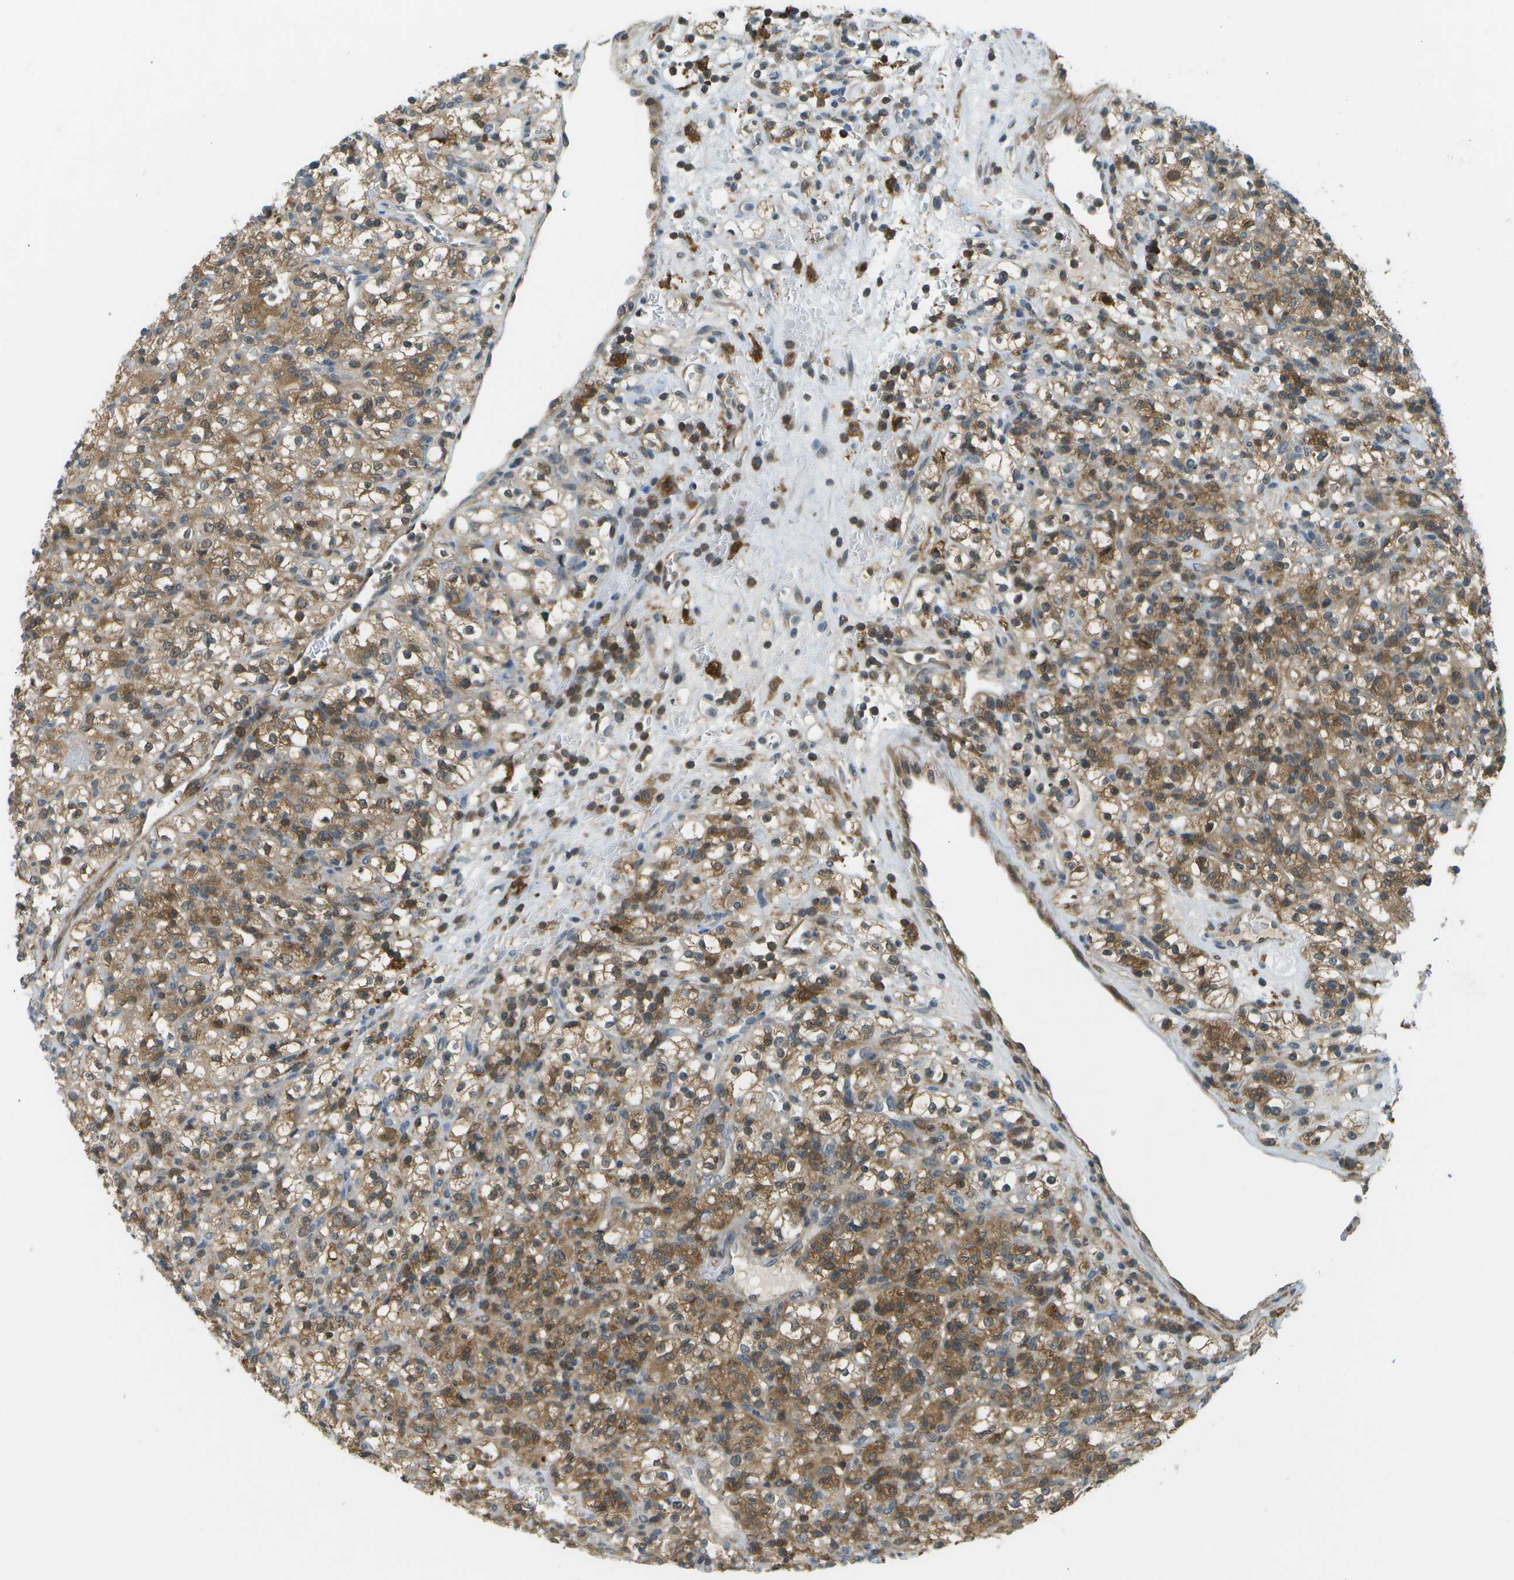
{"staining": {"intensity": "moderate", "quantity": ">75%", "location": "cytoplasmic/membranous"}, "tissue": "renal cancer", "cell_type": "Tumor cells", "image_type": "cancer", "snomed": [{"axis": "morphology", "description": "Normal tissue, NOS"}, {"axis": "morphology", "description": "Adenocarcinoma, NOS"}, {"axis": "topography", "description": "Kidney"}], "caption": "Adenocarcinoma (renal) stained for a protein displays moderate cytoplasmic/membranous positivity in tumor cells.", "gene": "CDH23", "patient": {"sex": "female", "age": 72}}